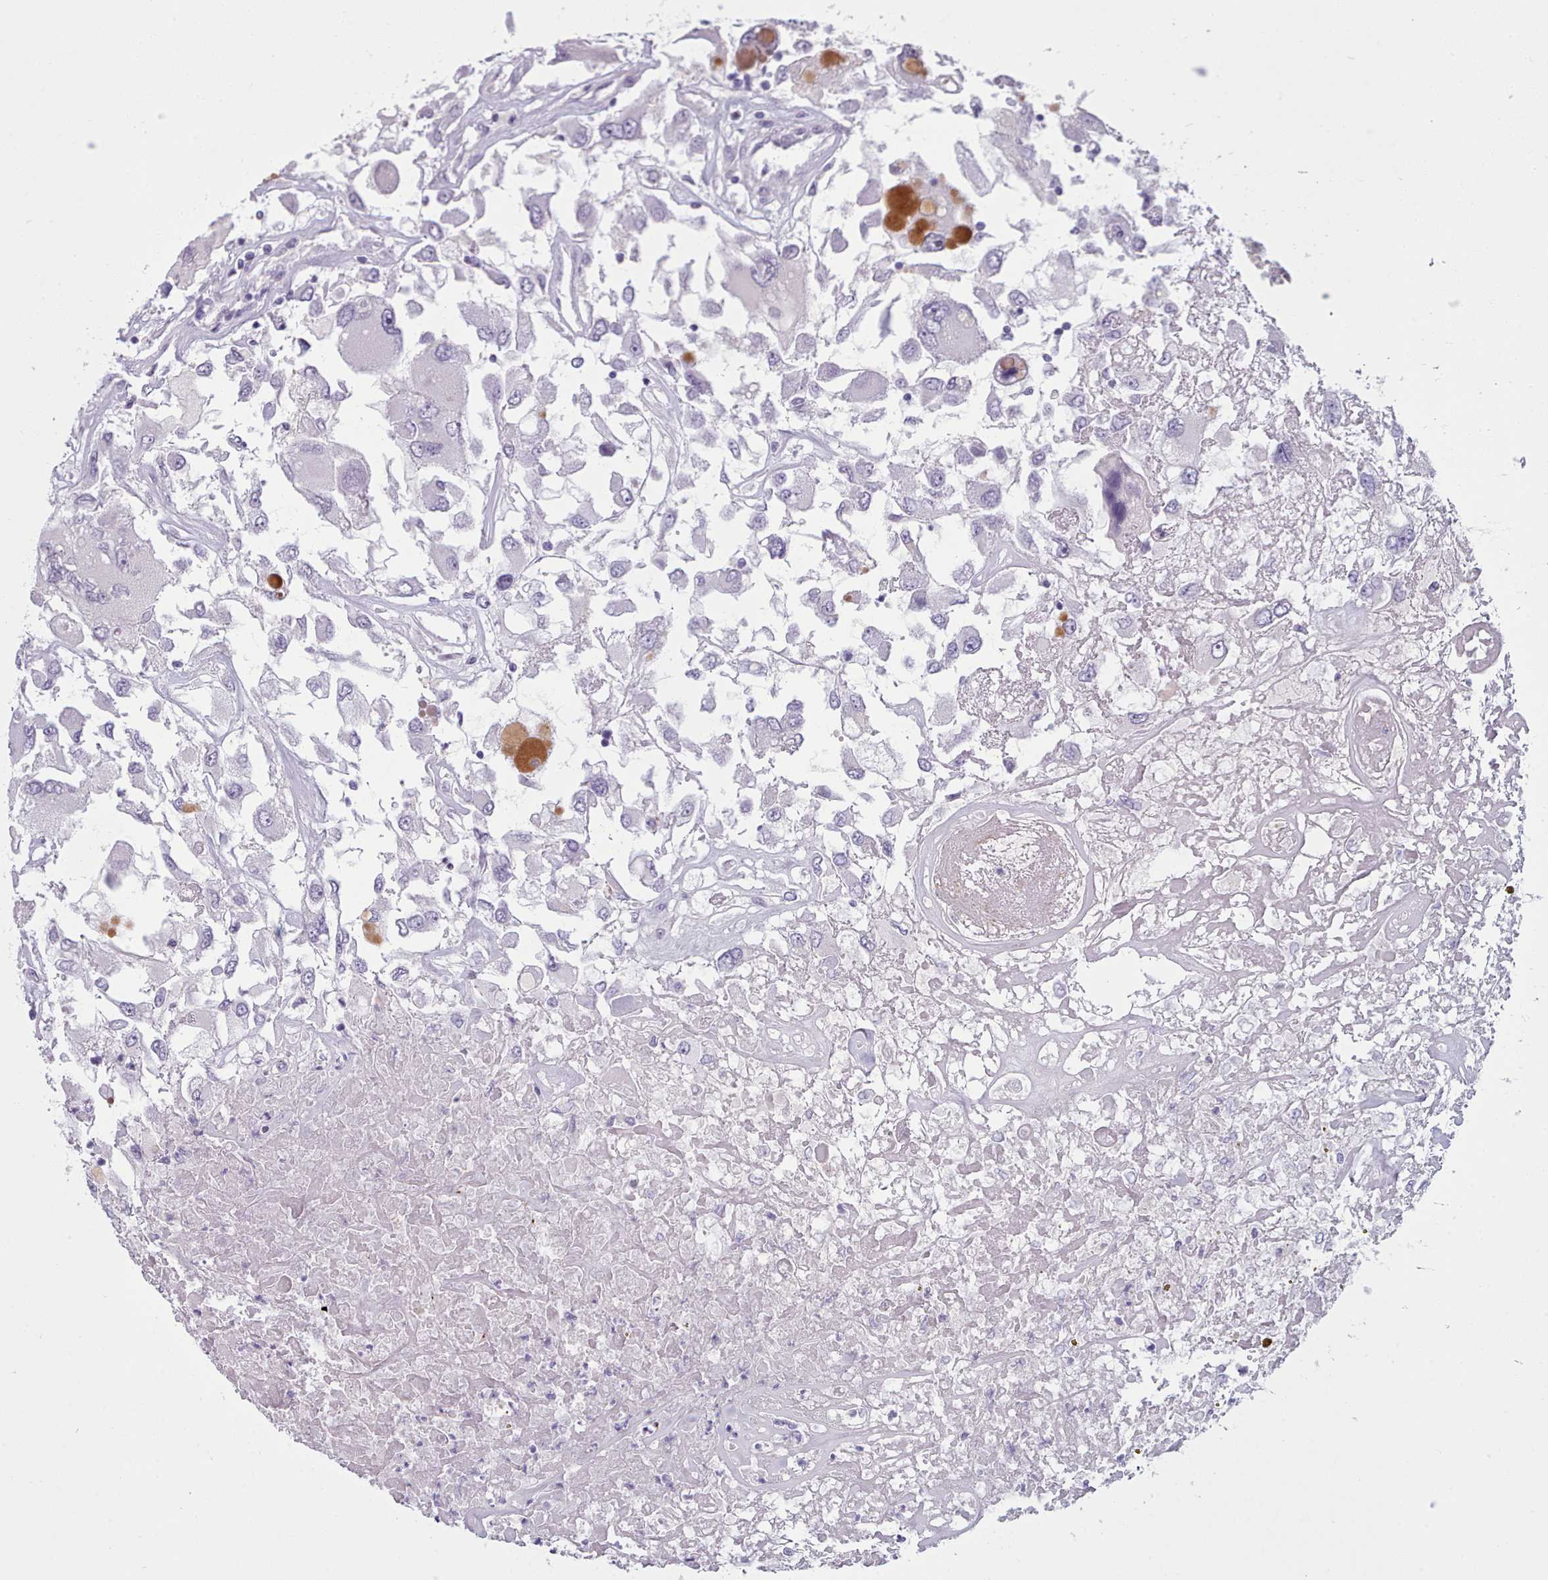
{"staining": {"intensity": "moderate", "quantity": "<25%", "location": "cytoplasmic/membranous"}, "tissue": "renal cancer", "cell_type": "Tumor cells", "image_type": "cancer", "snomed": [{"axis": "morphology", "description": "Adenocarcinoma, NOS"}, {"axis": "topography", "description": "Kidney"}], "caption": "High-magnification brightfield microscopy of renal cancer stained with DAB (3,3'-diaminobenzidine) (brown) and counterstained with hematoxylin (blue). tumor cells exhibit moderate cytoplasmic/membranous staining is seen in approximately<25% of cells. The protein of interest is shown in brown color, while the nuclei are stained blue.", "gene": "ZNF43", "patient": {"sex": "female", "age": 52}}